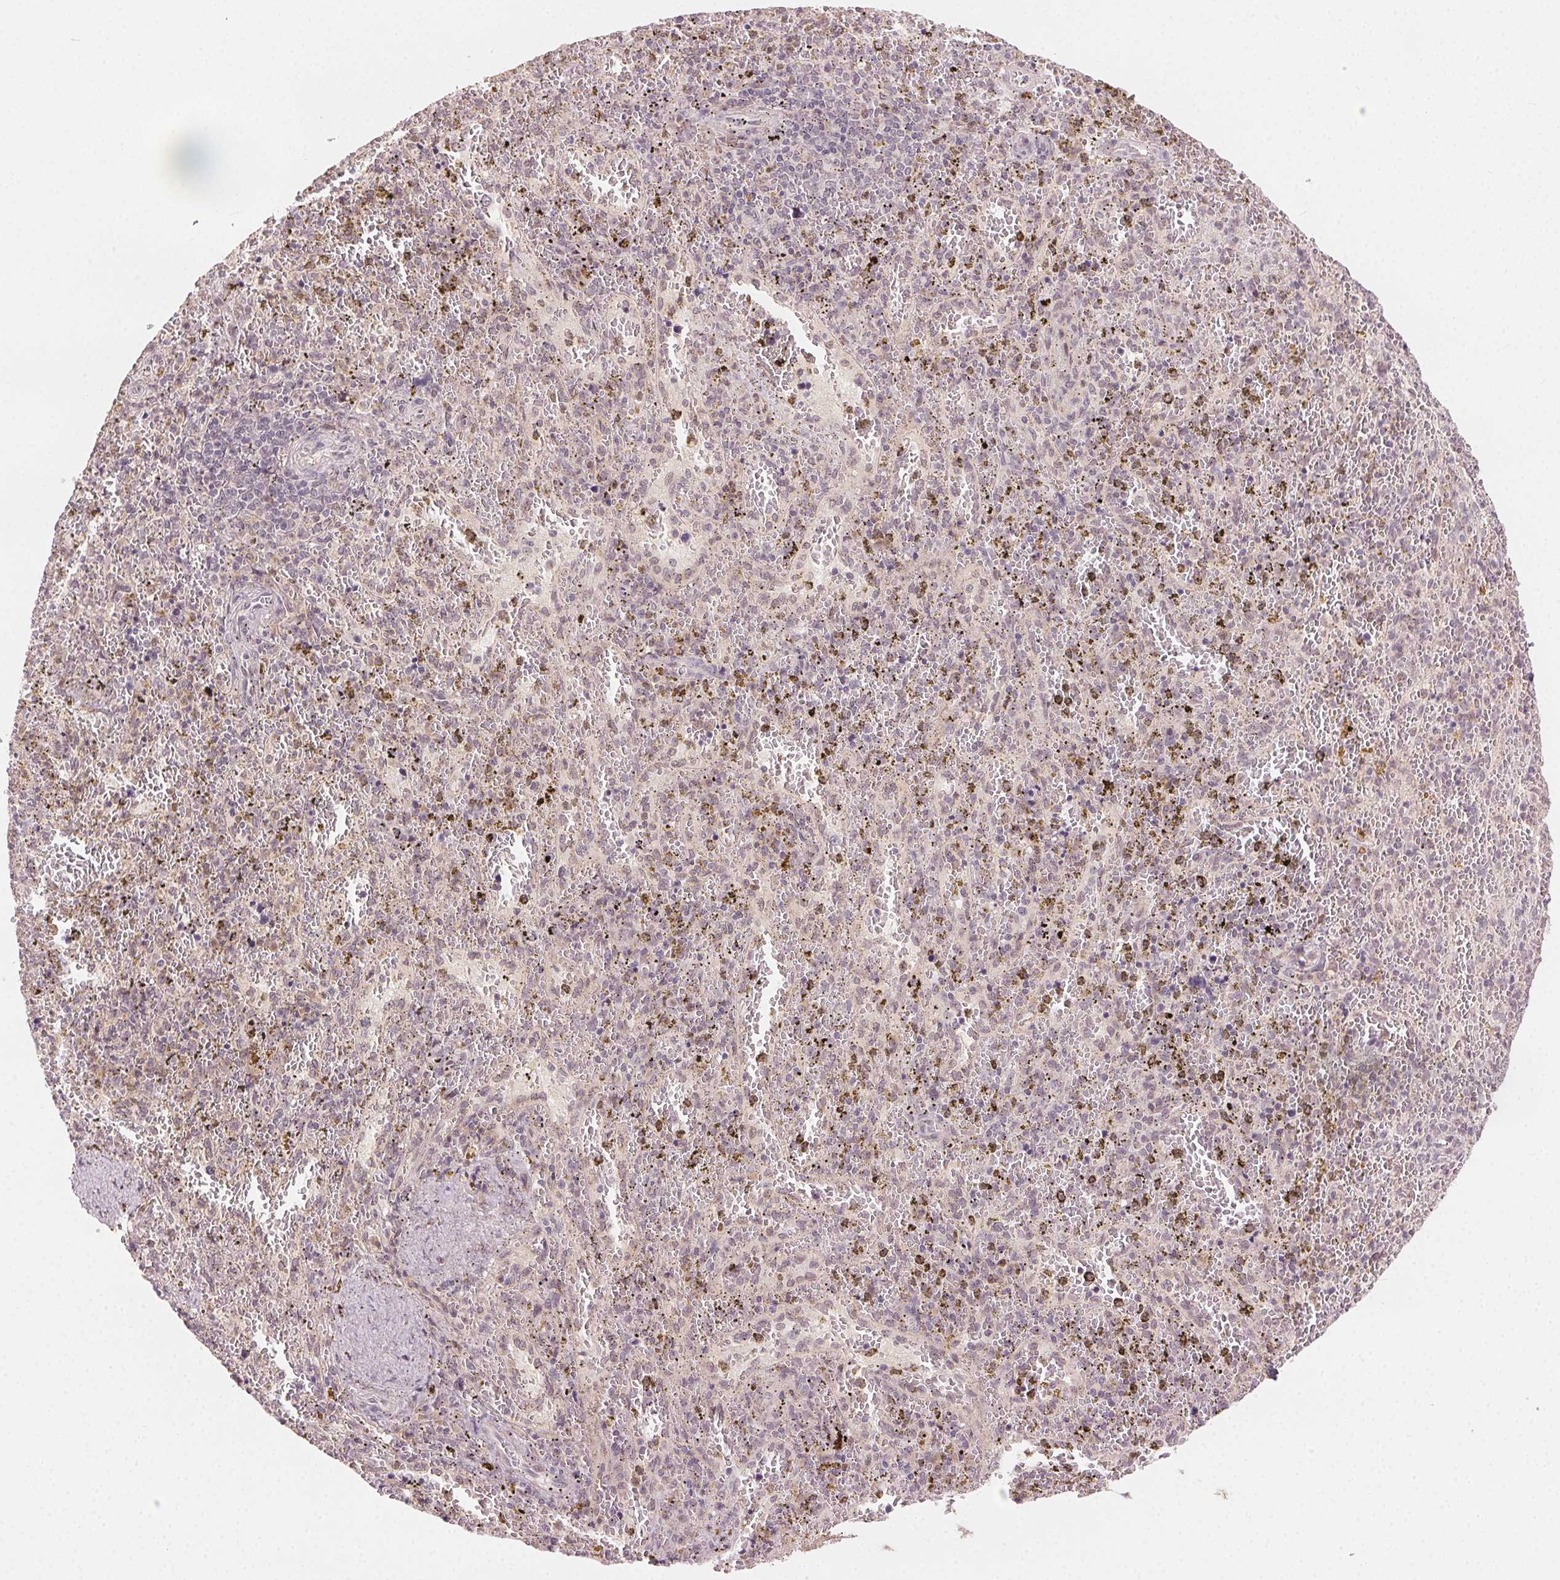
{"staining": {"intensity": "negative", "quantity": "none", "location": "none"}, "tissue": "spleen", "cell_type": "Cells in red pulp", "image_type": "normal", "snomed": [{"axis": "morphology", "description": "Normal tissue, NOS"}, {"axis": "topography", "description": "Spleen"}], "caption": "Immunohistochemistry image of benign human spleen stained for a protein (brown), which displays no staining in cells in red pulp. Nuclei are stained in blue.", "gene": "TUB", "patient": {"sex": "female", "age": 50}}